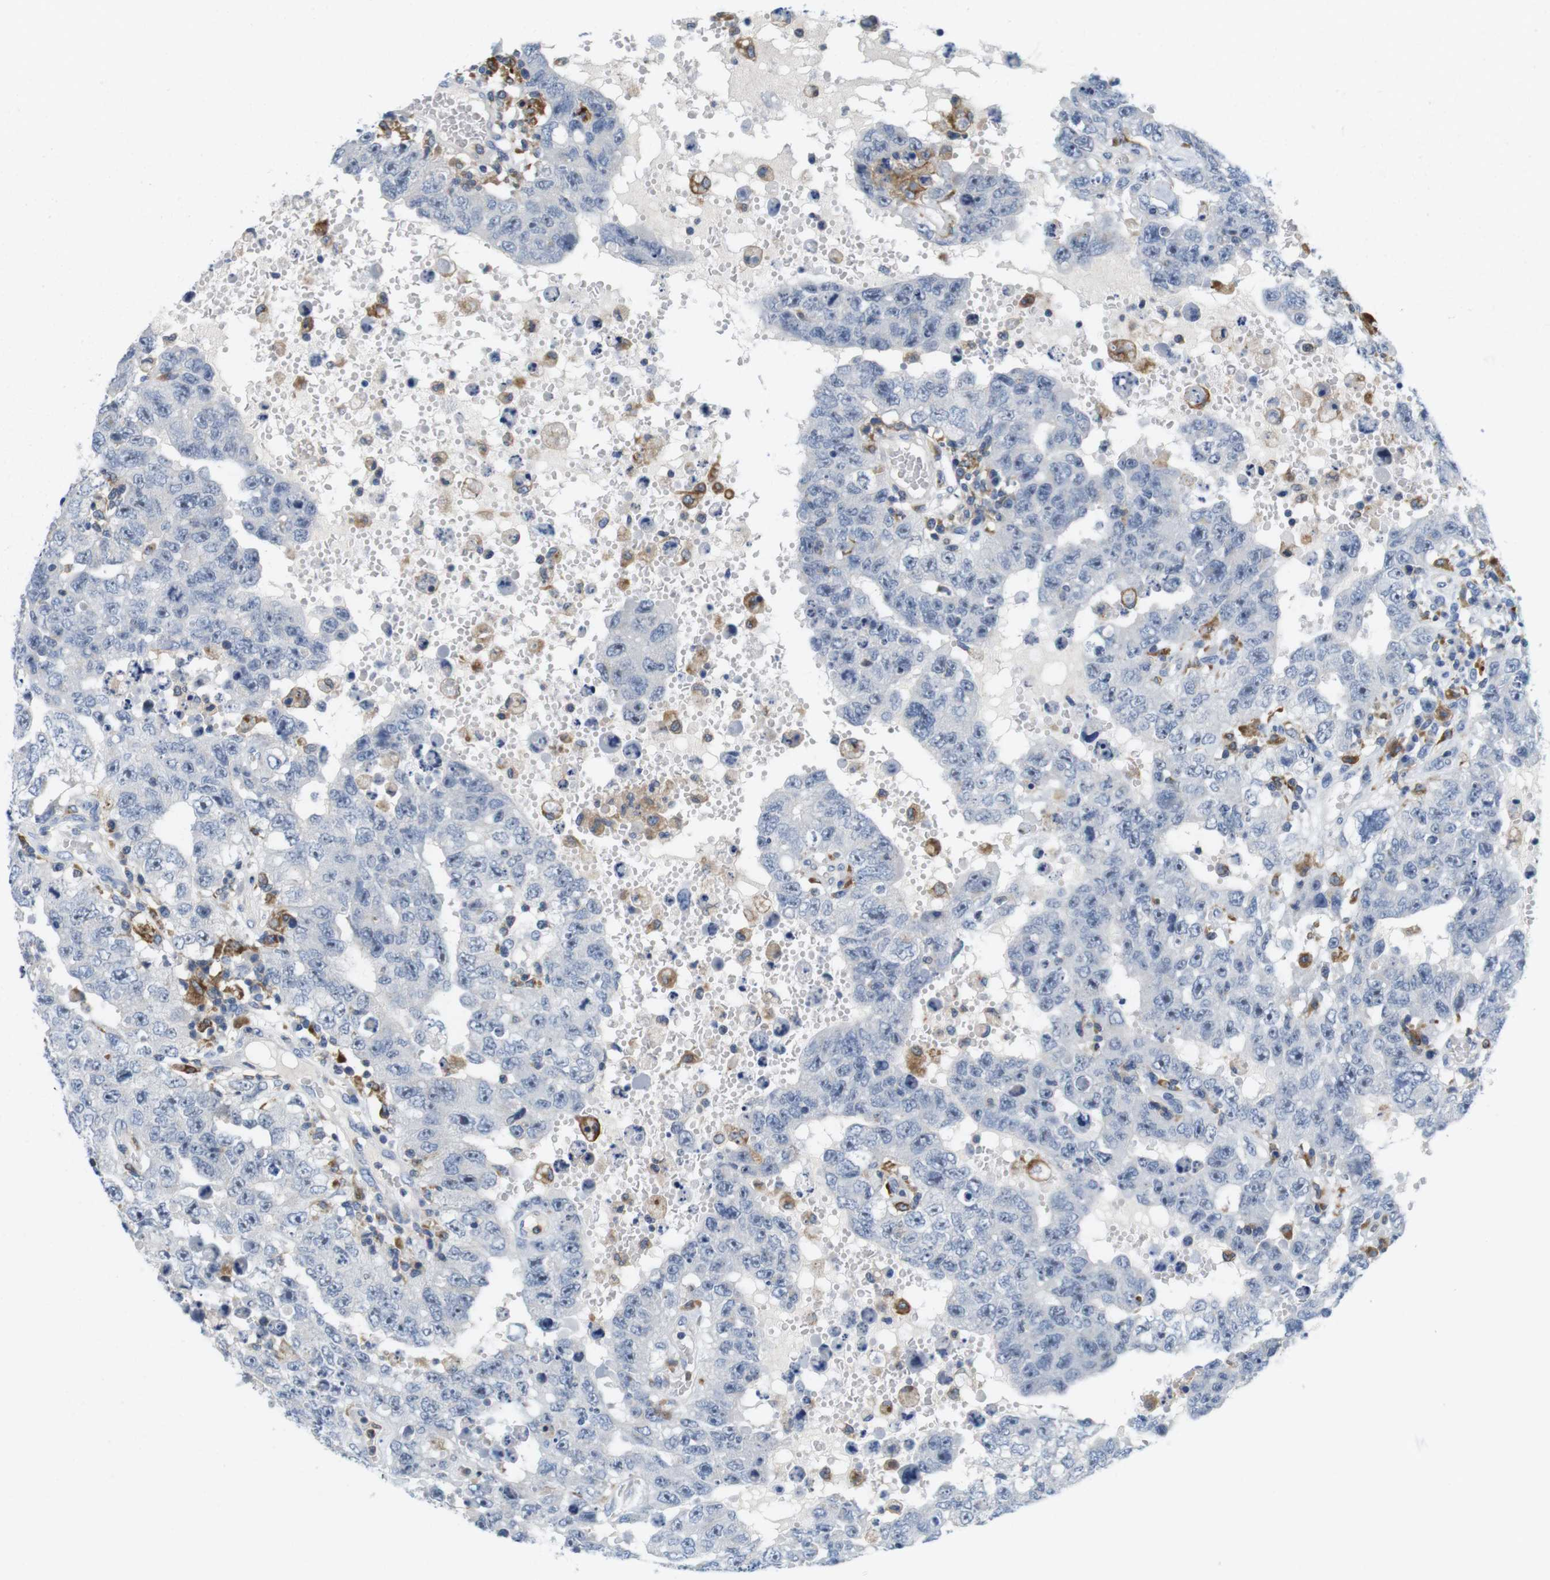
{"staining": {"intensity": "negative", "quantity": "none", "location": "none"}, "tissue": "testis cancer", "cell_type": "Tumor cells", "image_type": "cancer", "snomed": [{"axis": "morphology", "description": "Carcinoma, Embryonal, NOS"}, {"axis": "topography", "description": "Testis"}], "caption": "A micrograph of human testis embryonal carcinoma is negative for staining in tumor cells.", "gene": "CNGA2", "patient": {"sex": "male", "age": 26}}